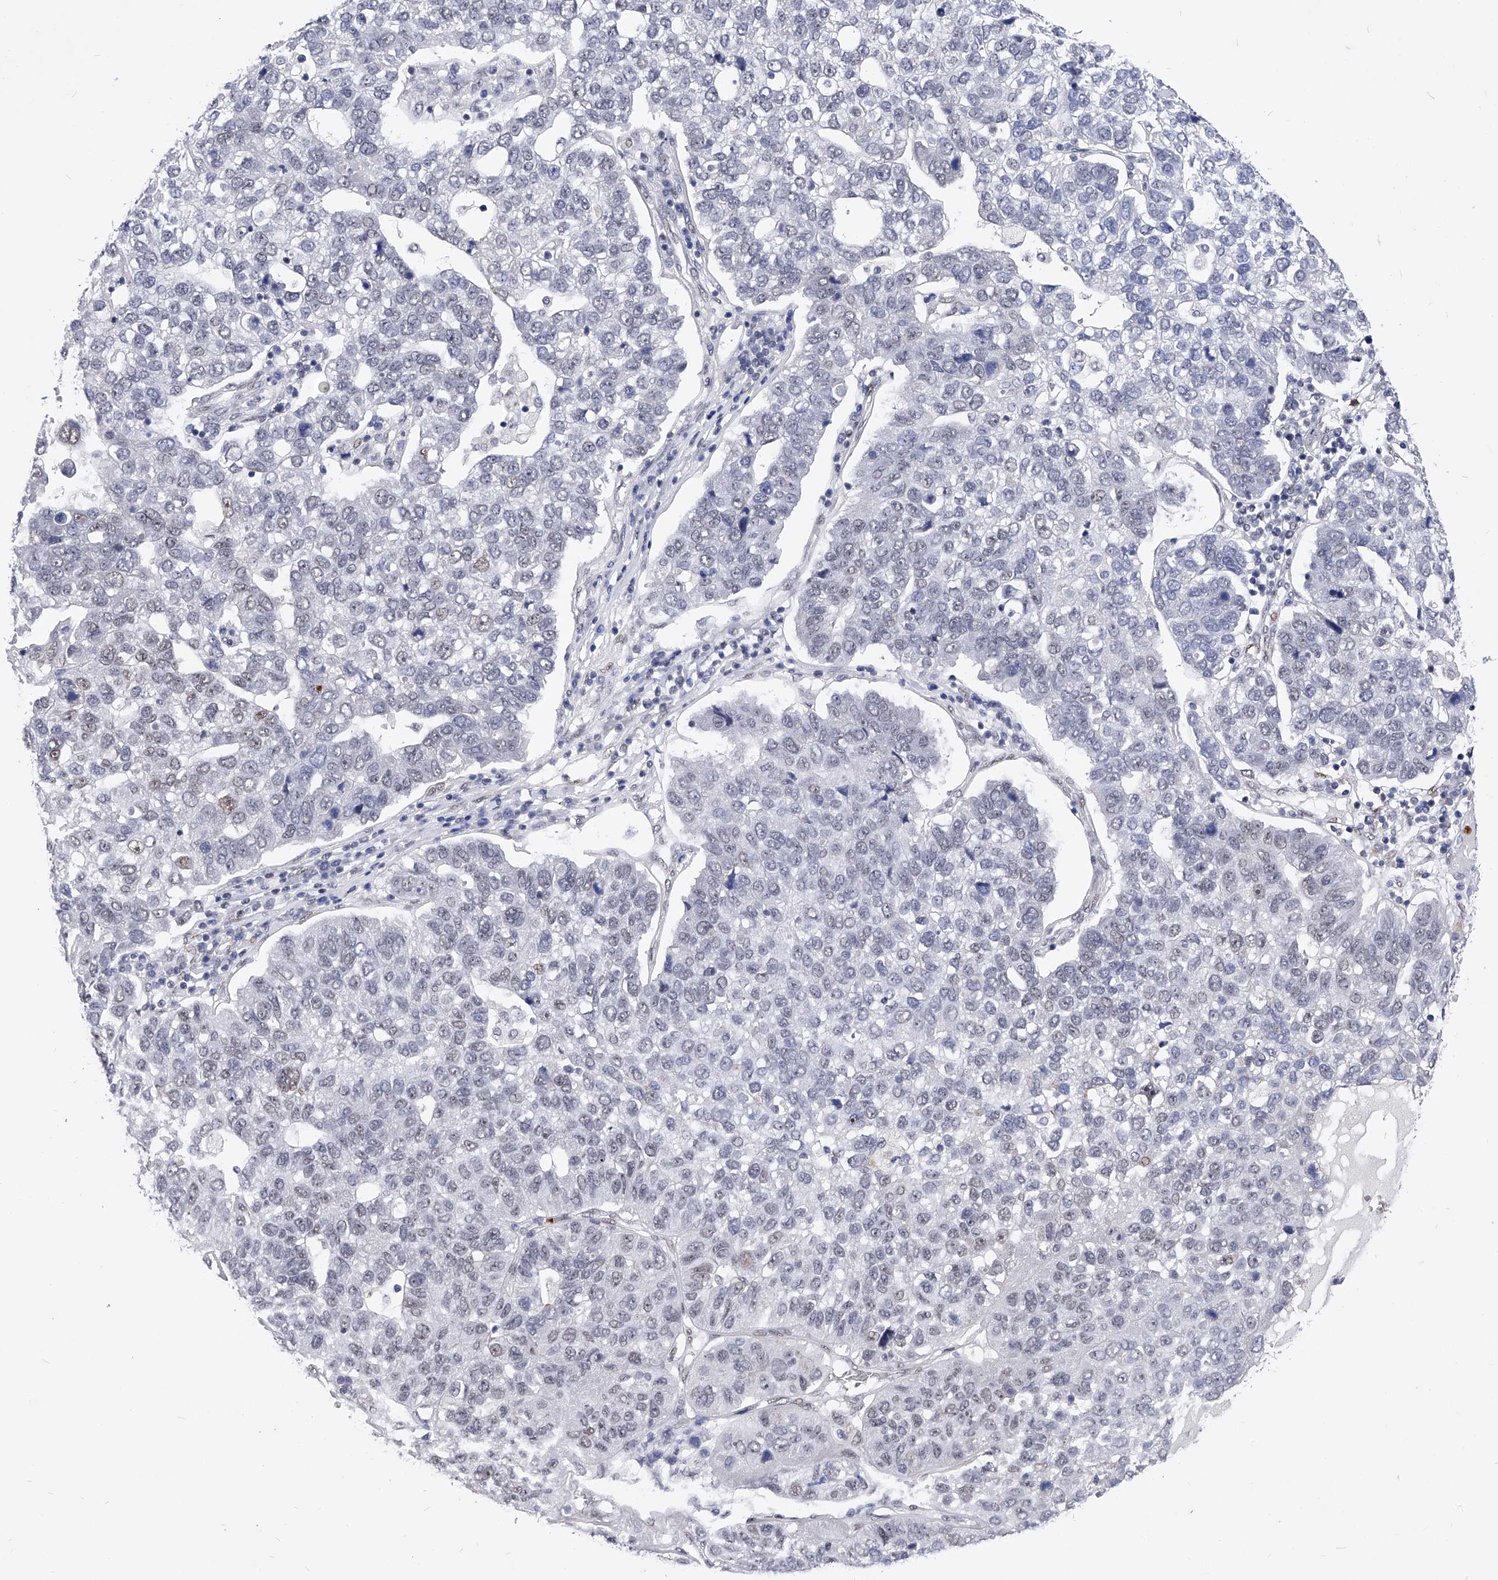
{"staining": {"intensity": "negative", "quantity": "none", "location": "none"}, "tissue": "pancreatic cancer", "cell_type": "Tumor cells", "image_type": "cancer", "snomed": [{"axis": "morphology", "description": "Adenocarcinoma, NOS"}, {"axis": "topography", "description": "Pancreas"}], "caption": "Immunohistochemical staining of pancreatic cancer shows no significant positivity in tumor cells.", "gene": "TESK2", "patient": {"sex": "female", "age": 61}}